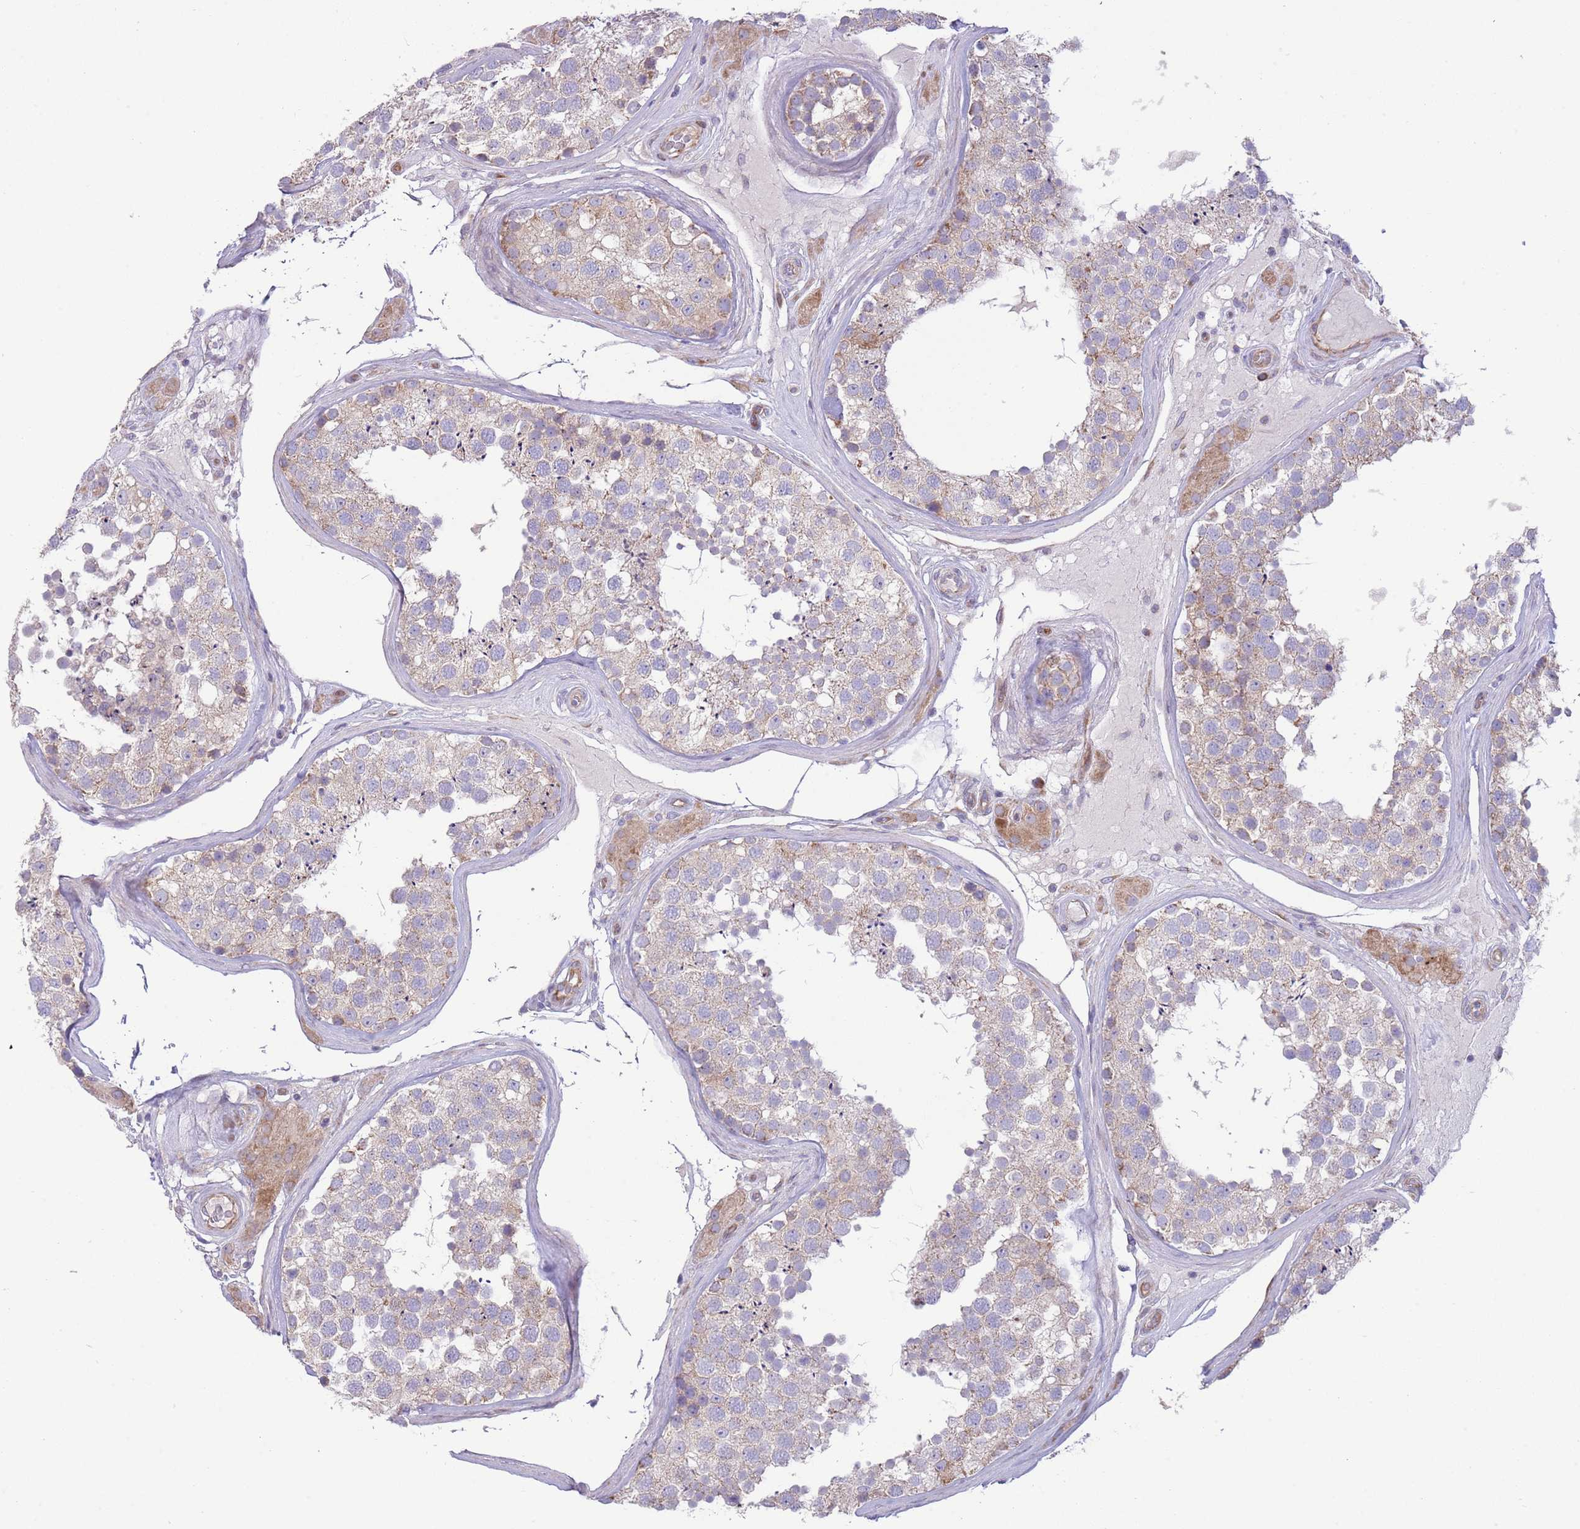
{"staining": {"intensity": "weak", "quantity": "25%-75%", "location": "cytoplasmic/membranous"}, "tissue": "testis", "cell_type": "Cells in seminiferous ducts", "image_type": "normal", "snomed": [{"axis": "morphology", "description": "Normal tissue, NOS"}, {"axis": "topography", "description": "Testis"}], "caption": "The histopathology image reveals staining of normal testis, revealing weak cytoplasmic/membranous protein positivity (brown color) within cells in seminiferous ducts.", "gene": "TOMM5", "patient": {"sex": "male", "age": 46}}